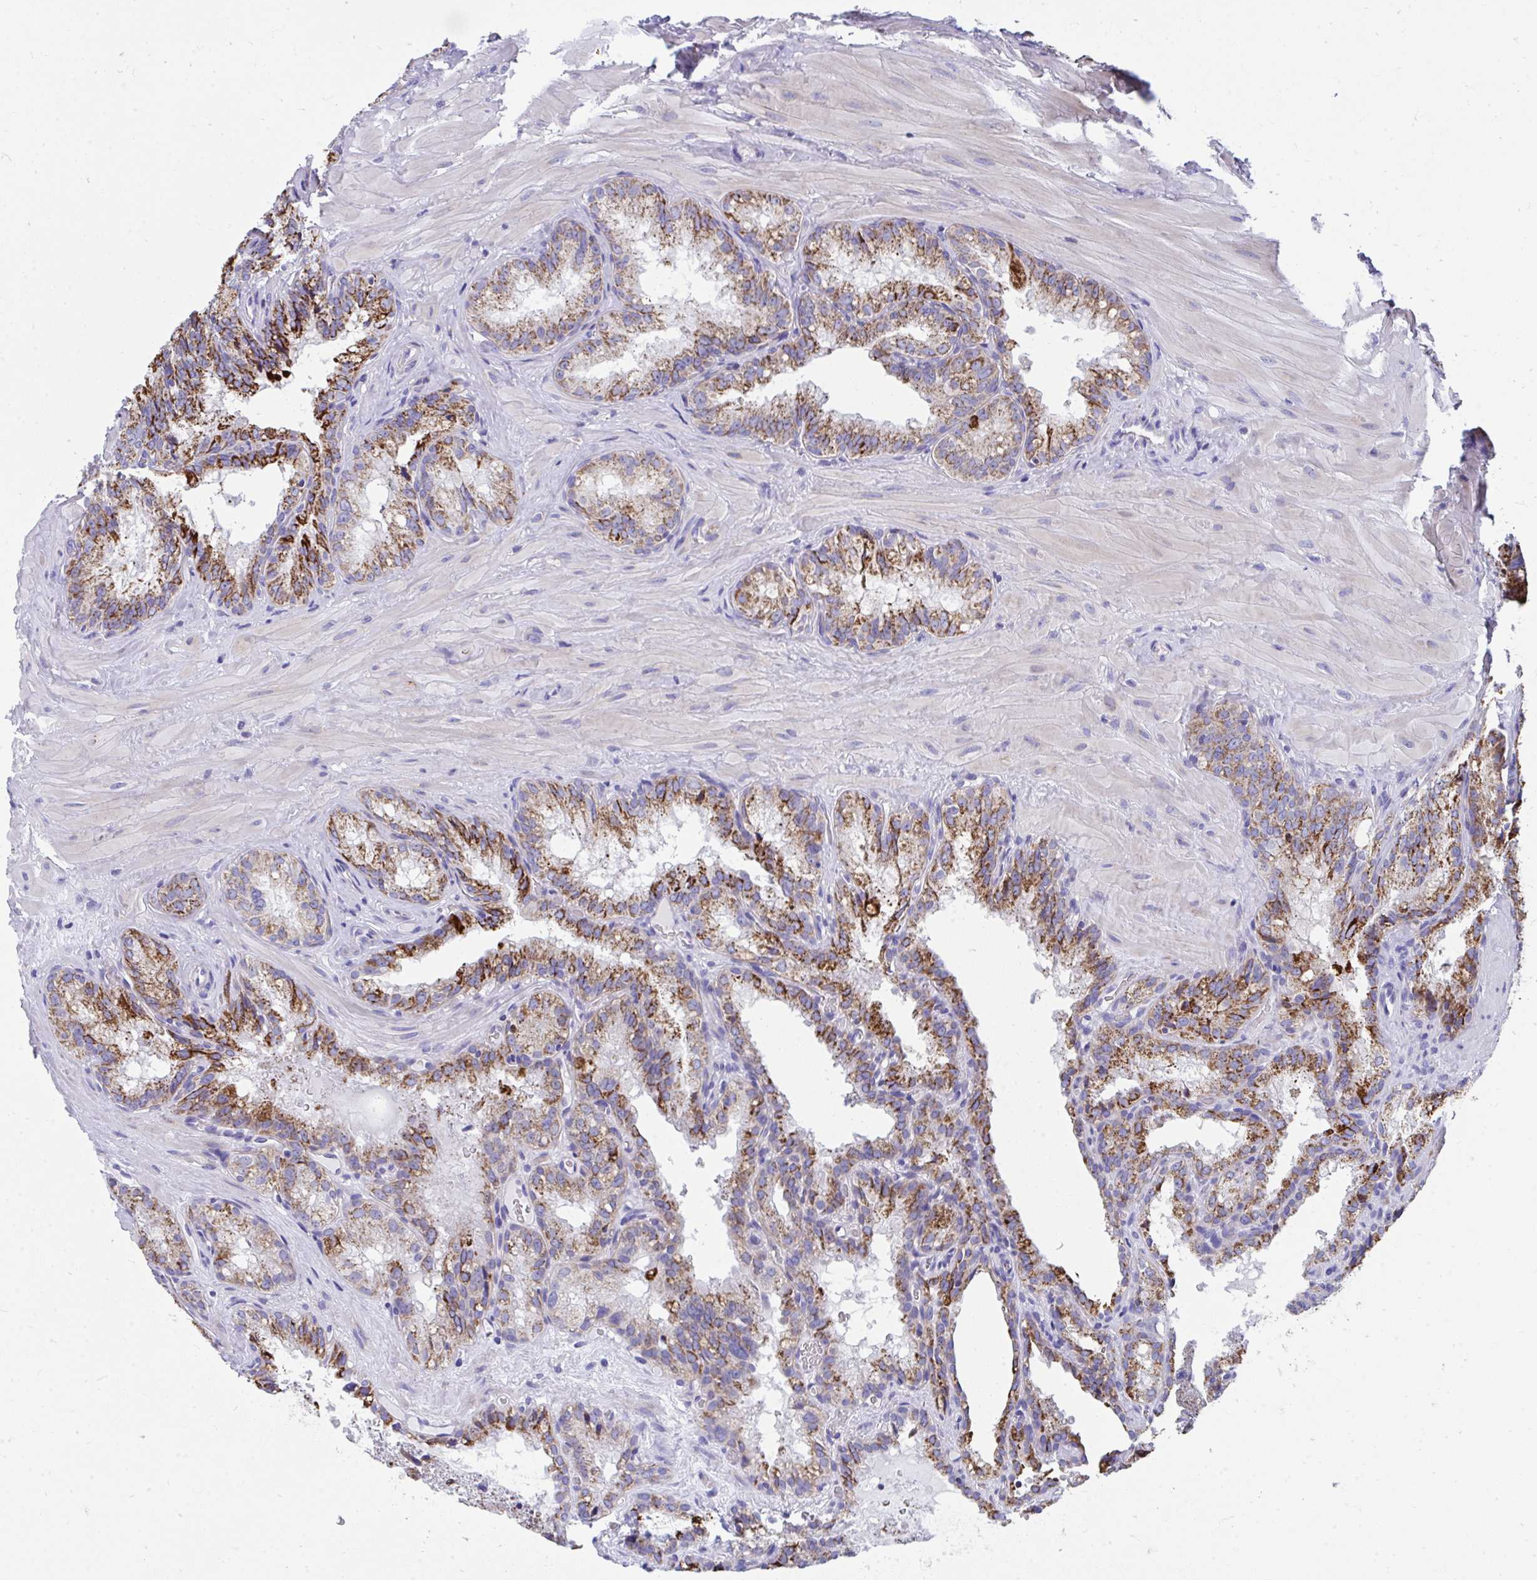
{"staining": {"intensity": "strong", "quantity": "25%-75%", "location": "cytoplasmic/membranous"}, "tissue": "seminal vesicle", "cell_type": "Glandular cells", "image_type": "normal", "snomed": [{"axis": "morphology", "description": "Normal tissue, NOS"}, {"axis": "topography", "description": "Seminal veicle"}], "caption": "Immunohistochemical staining of benign seminal vesicle shows strong cytoplasmic/membranous protein staining in about 25%-75% of glandular cells.", "gene": "IL37", "patient": {"sex": "male", "age": 47}}